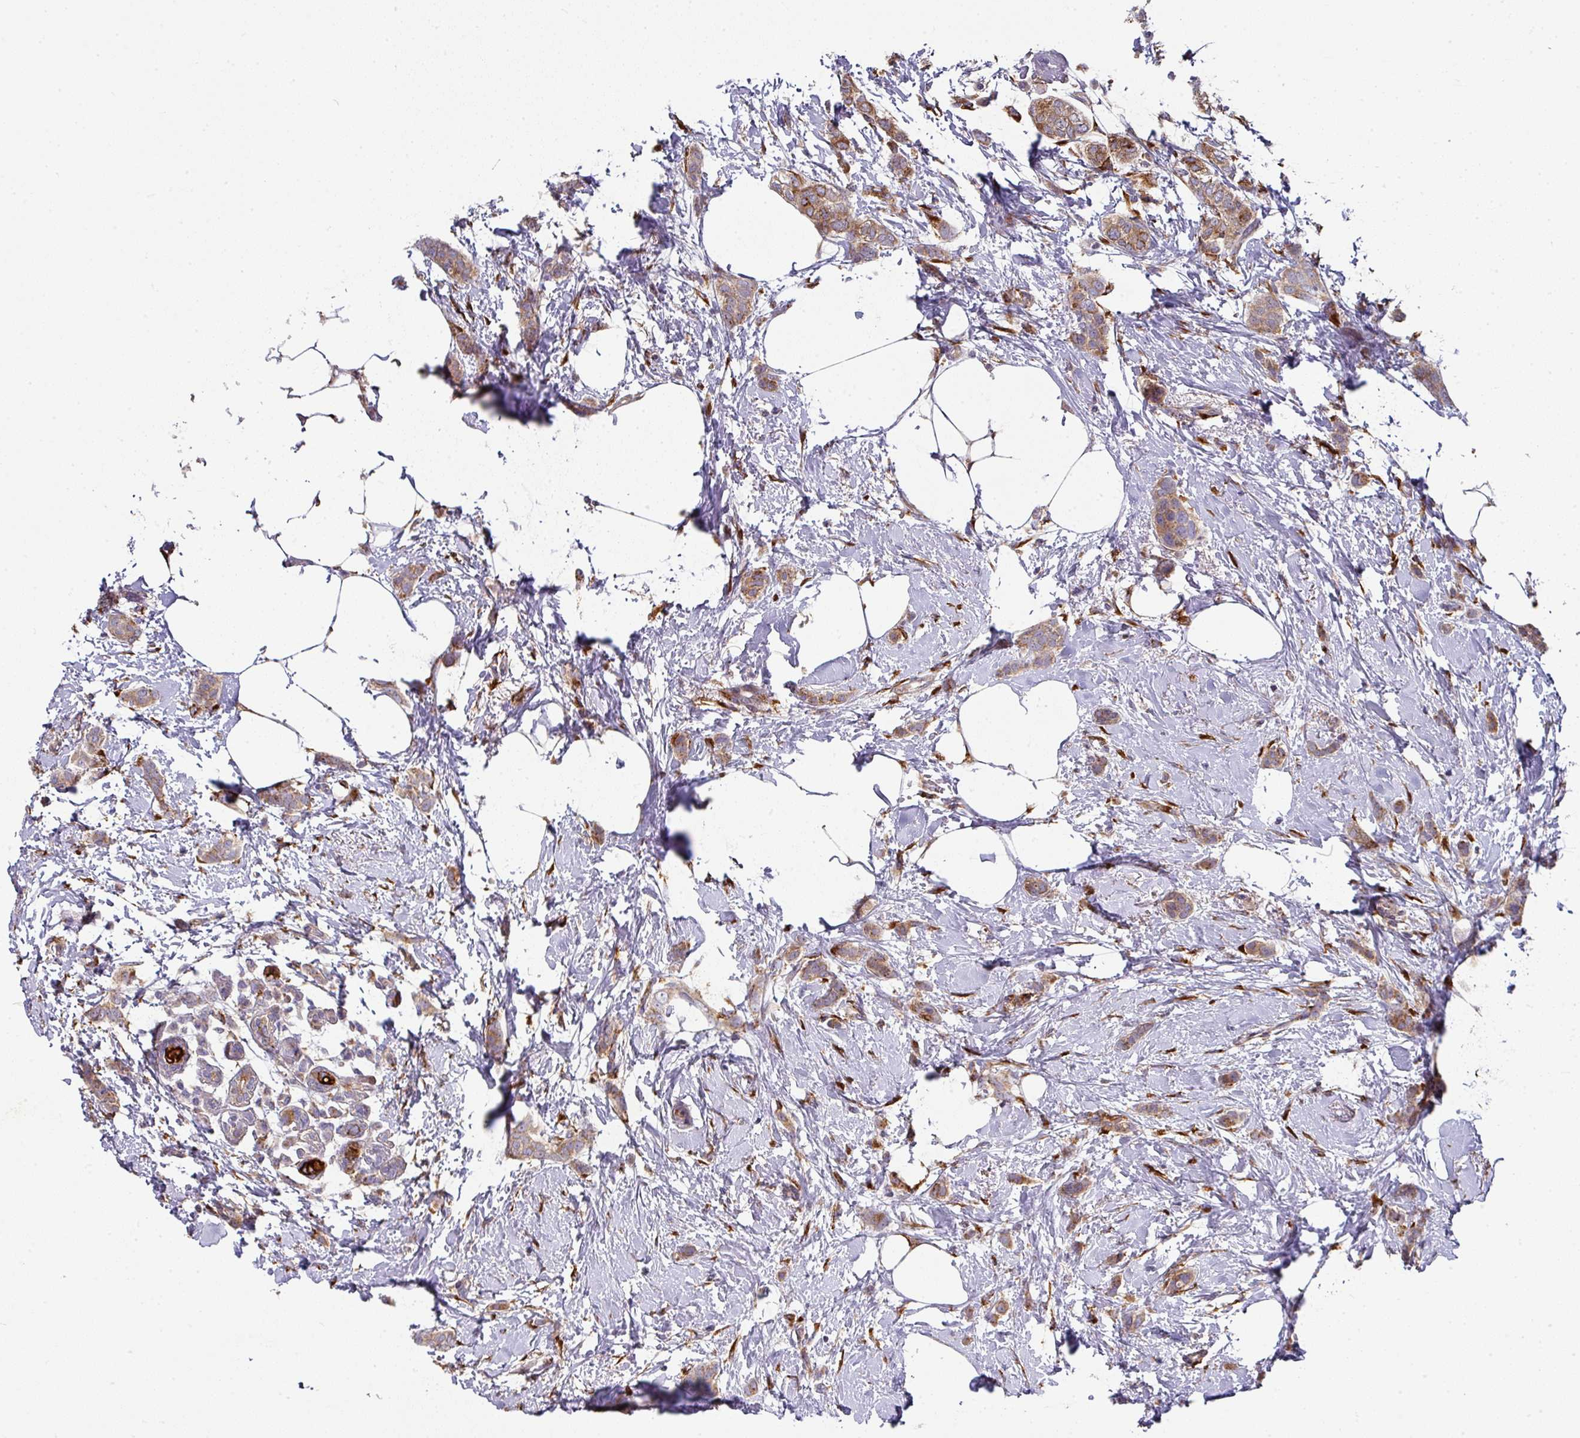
{"staining": {"intensity": "moderate", "quantity": ">75%", "location": "cytoplasmic/membranous"}, "tissue": "breast cancer", "cell_type": "Tumor cells", "image_type": "cancer", "snomed": [{"axis": "morphology", "description": "Duct carcinoma"}, {"axis": "topography", "description": "Breast"}], "caption": "Breast cancer tissue demonstrates moderate cytoplasmic/membranous staining in about >75% of tumor cells, visualized by immunohistochemistry.", "gene": "ZNF268", "patient": {"sex": "female", "age": 72}}